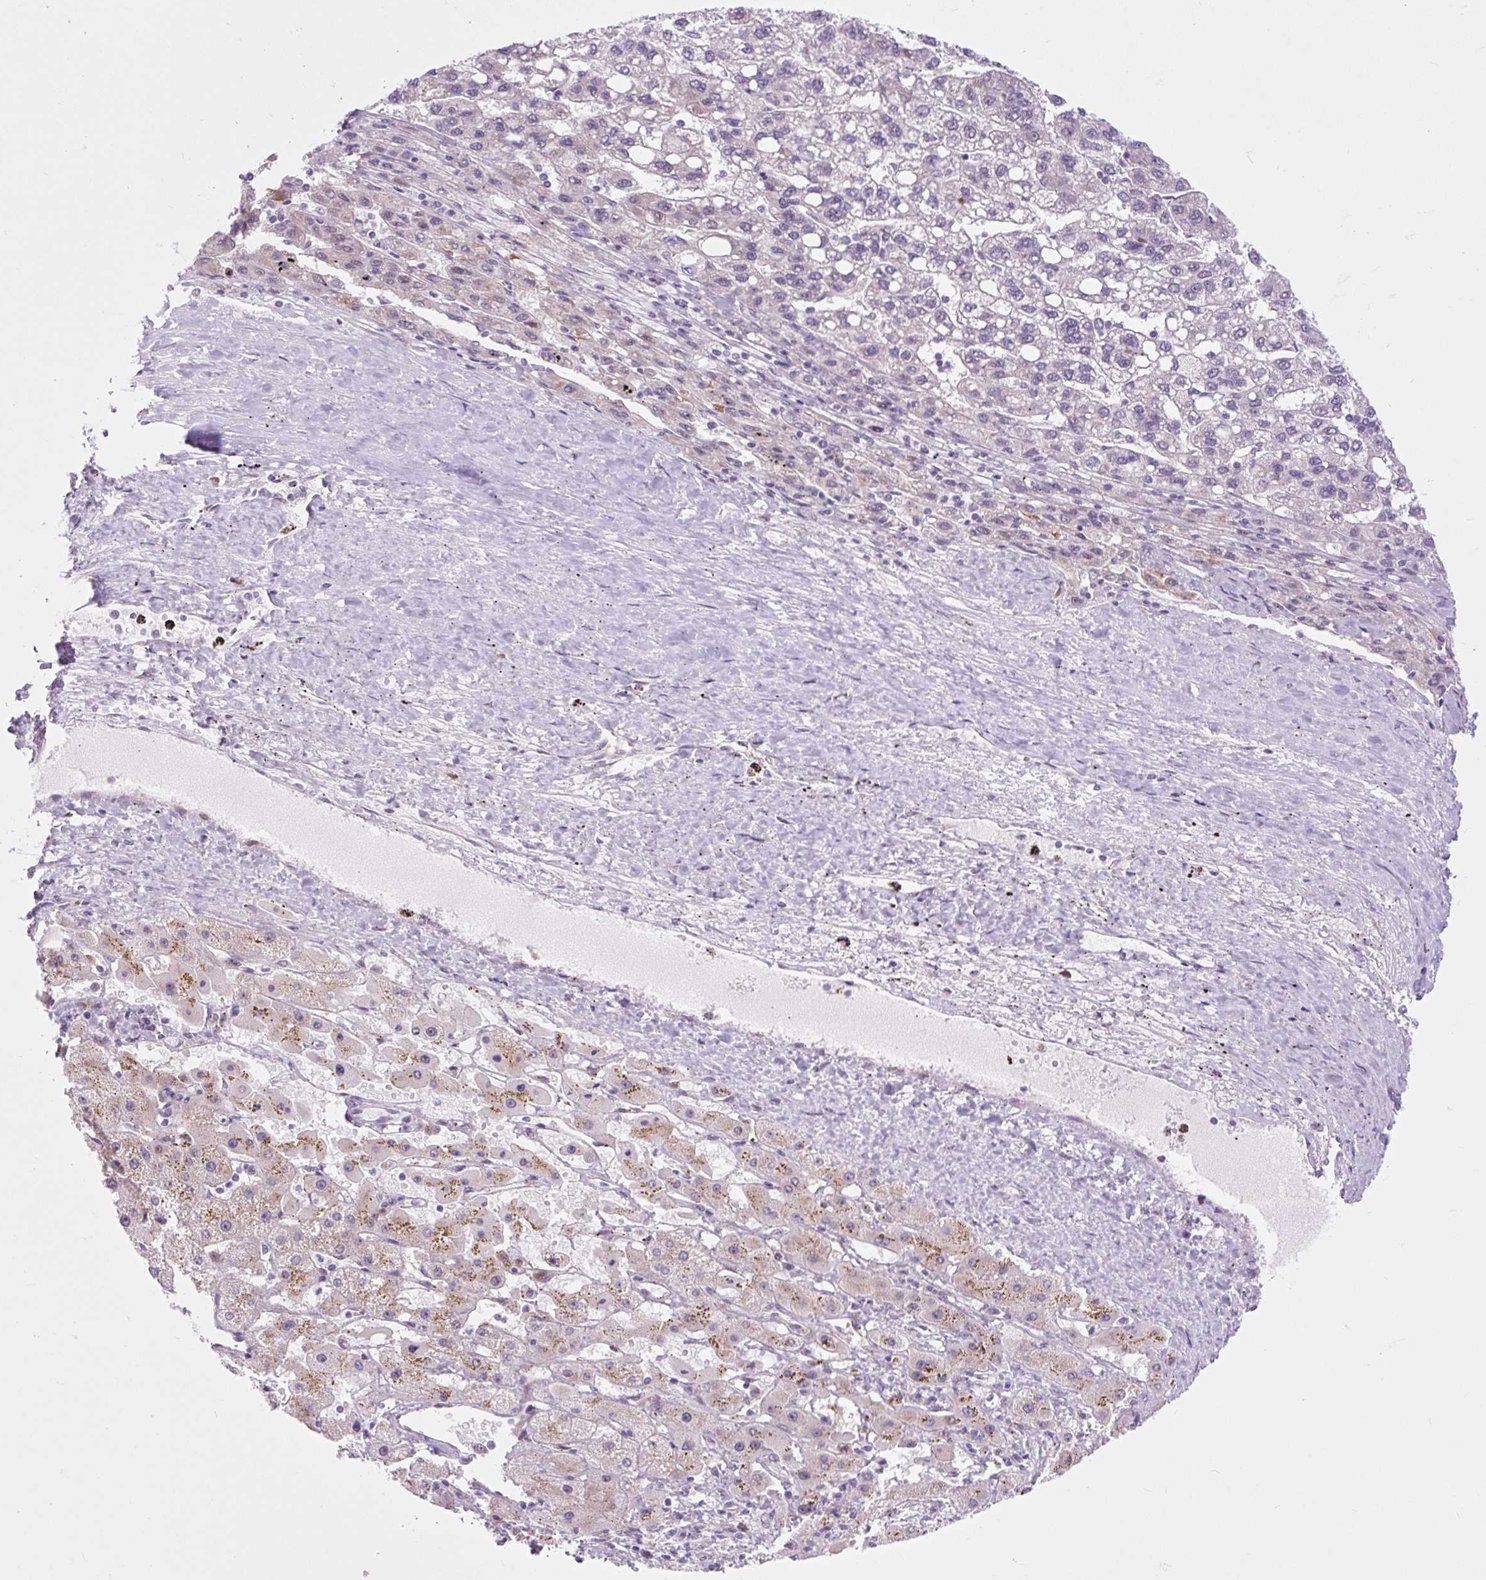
{"staining": {"intensity": "negative", "quantity": "none", "location": "none"}, "tissue": "liver cancer", "cell_type": "Tumor cells", "image_type": "cancer", "snomed": [{"axis": "morphology", "description": "Carcinoma, Hepatocellular, NOS"}, {"axis": "topography", "description": "Liver"}], "caption": "The immunohistochemistry image has no significant expression in tumor cells of liver cancer tissue.", "gene": "CLK2", "patient": {"sex": "female", "age": 82}}